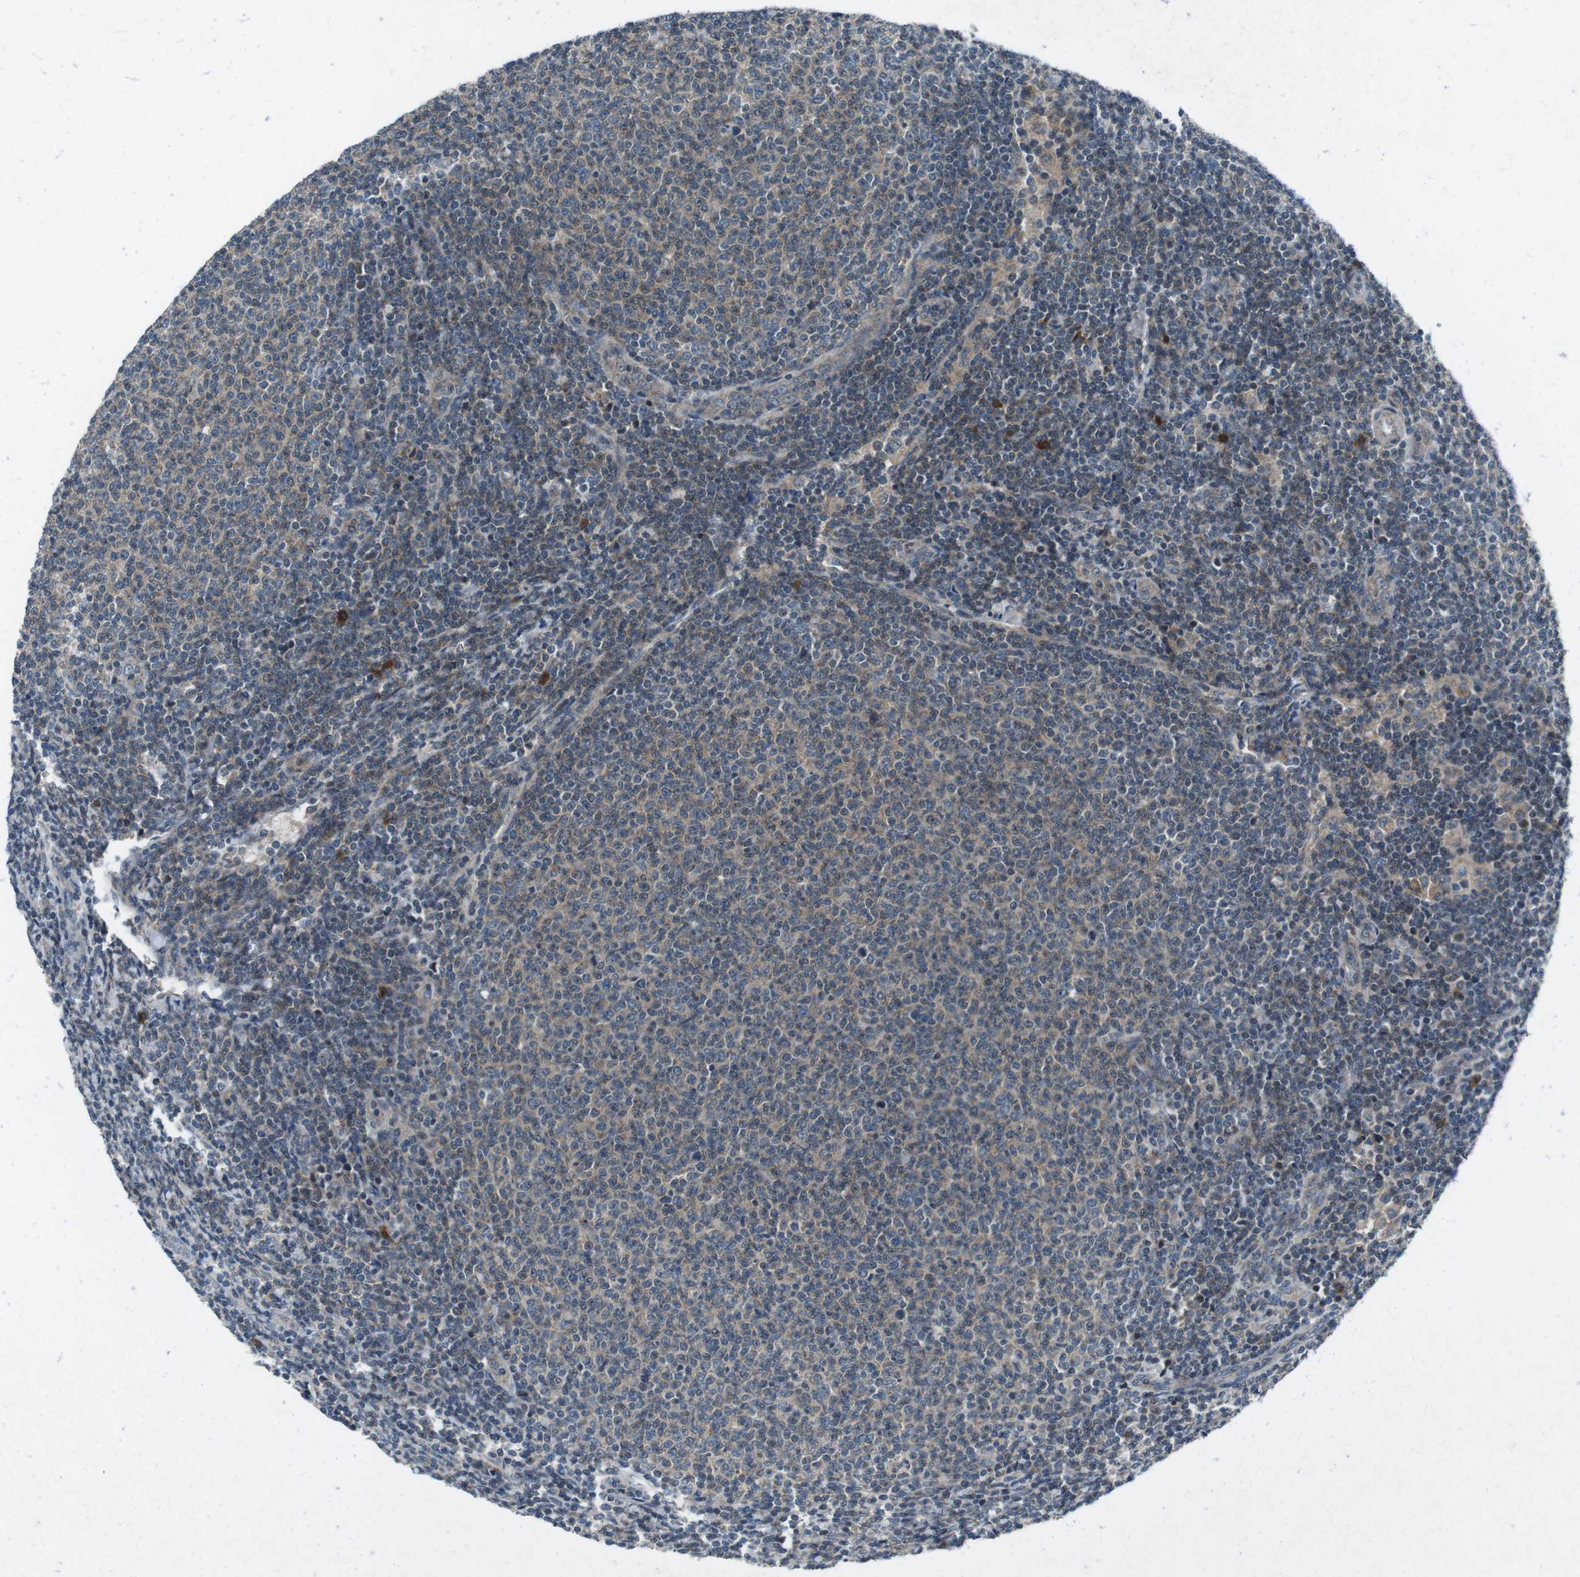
{"staining": {"intensity": "weak", "quantity": "25%-75%", "location": "cytoplasmic/membranous"}, "tissue": "lymphoma", "cell_type": "Tumor cells", "image_type": "cancer", "snomed": [{"axis": "morphology", "description": "Malignant lymphoma, non-Hodgkin's type, Low grade"}, {"axis": "topography", "description": "Lymph node"}], "caption": "The immunohistochemical stain highlights weak cytoplasmic/membranous expression in tumor cells of lymphoma tissue.", "gene": "CDK16", "patient": {"sex": "male", "age": 66}}